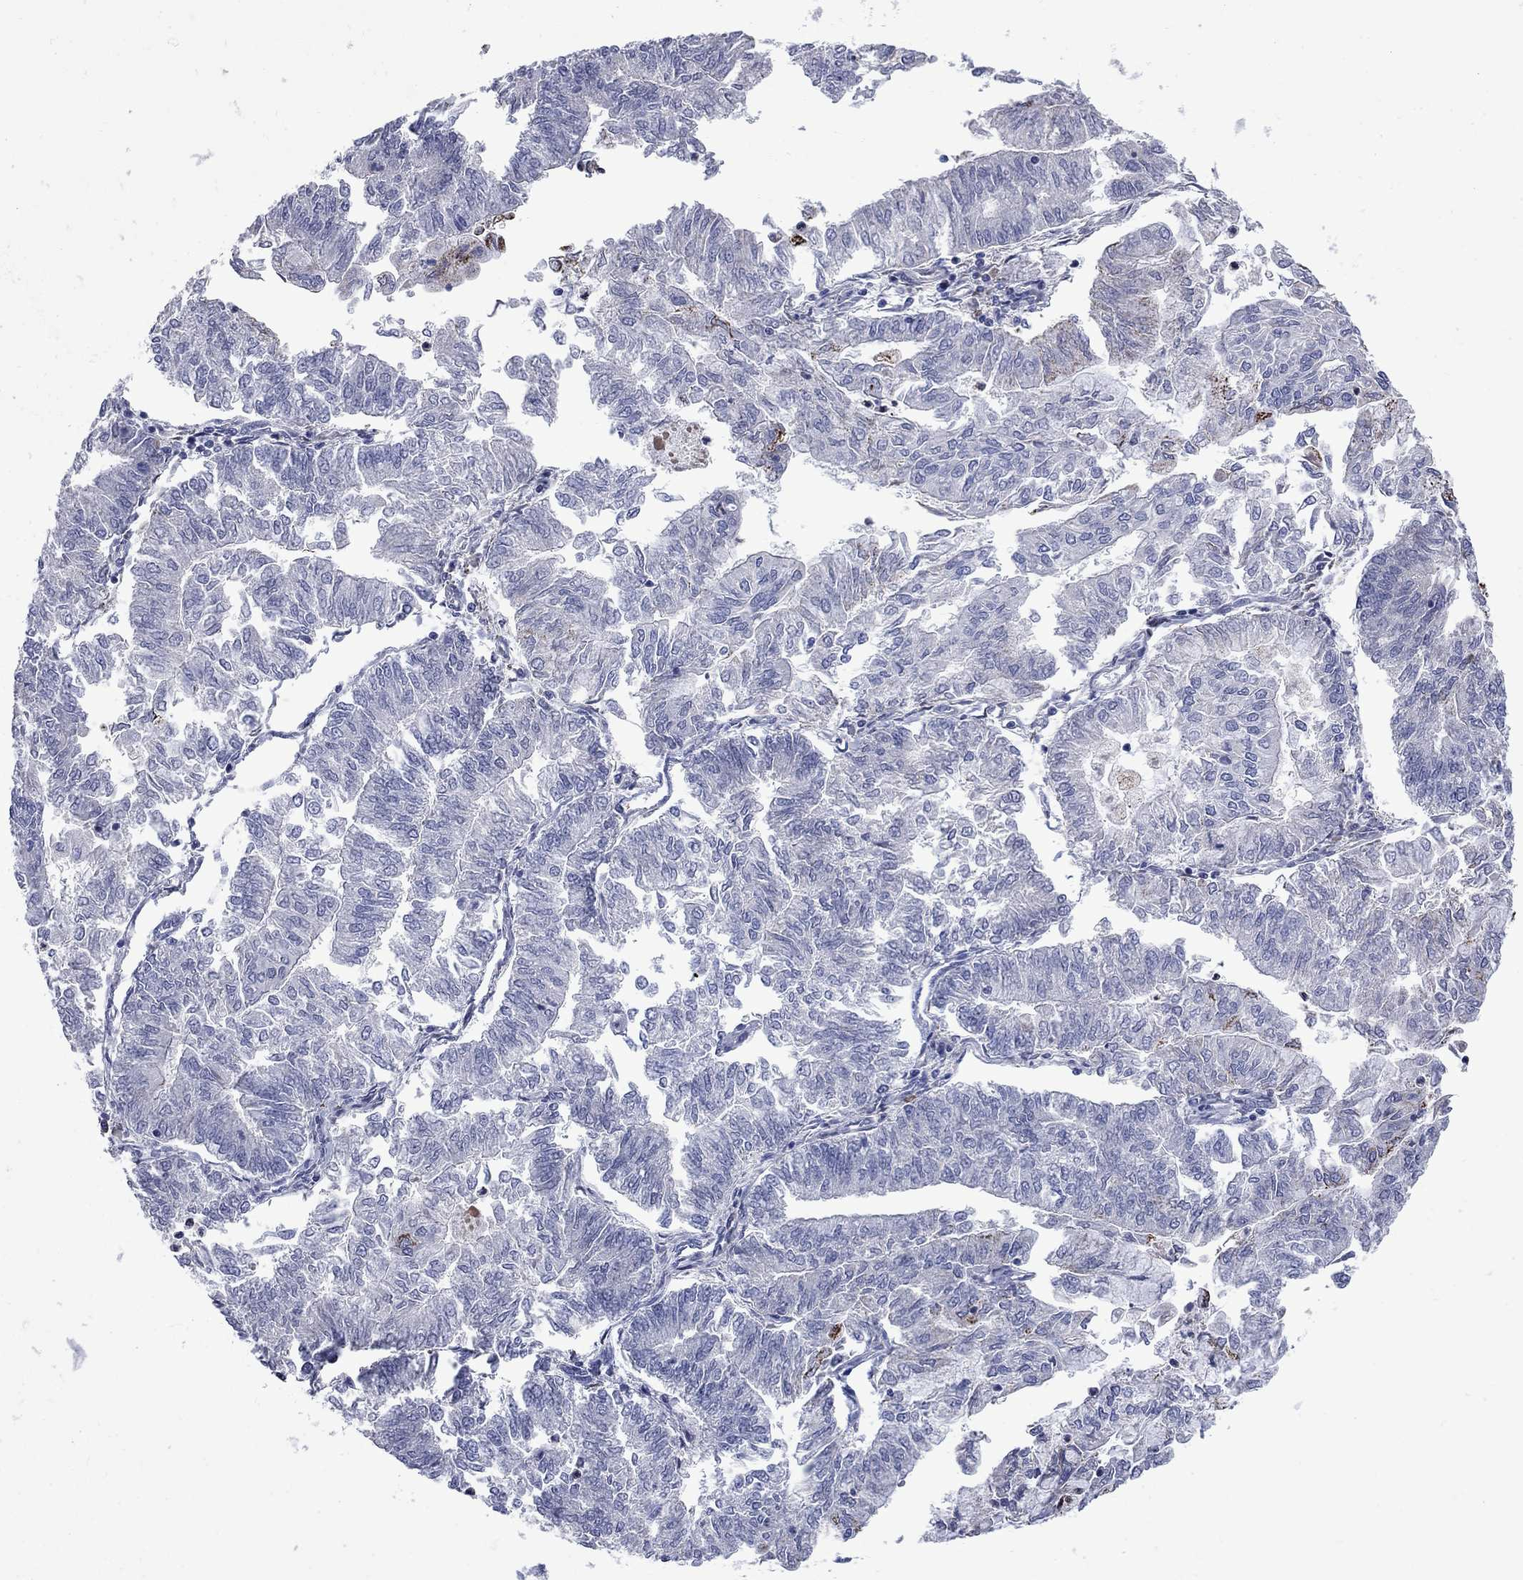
{"staining": {"intensity": "negative", "quantity": "none", "location": "none"}, "tissue": "endometrial cancer", "cell_type": "Tumor cells", "image_type": "cancer", "snomed": [{"axis": "morphology", "description": "Adenocarcinoma, NOS"}, {"axis": "topography", "description": "Endometrium"}], "caption": "Human endometrial cancer stained for a protein using immunohistochemistry reveals no positivity in tumor cells.", "gene": "SESTD1", "patient": {"sex": "female", "age": 59}}